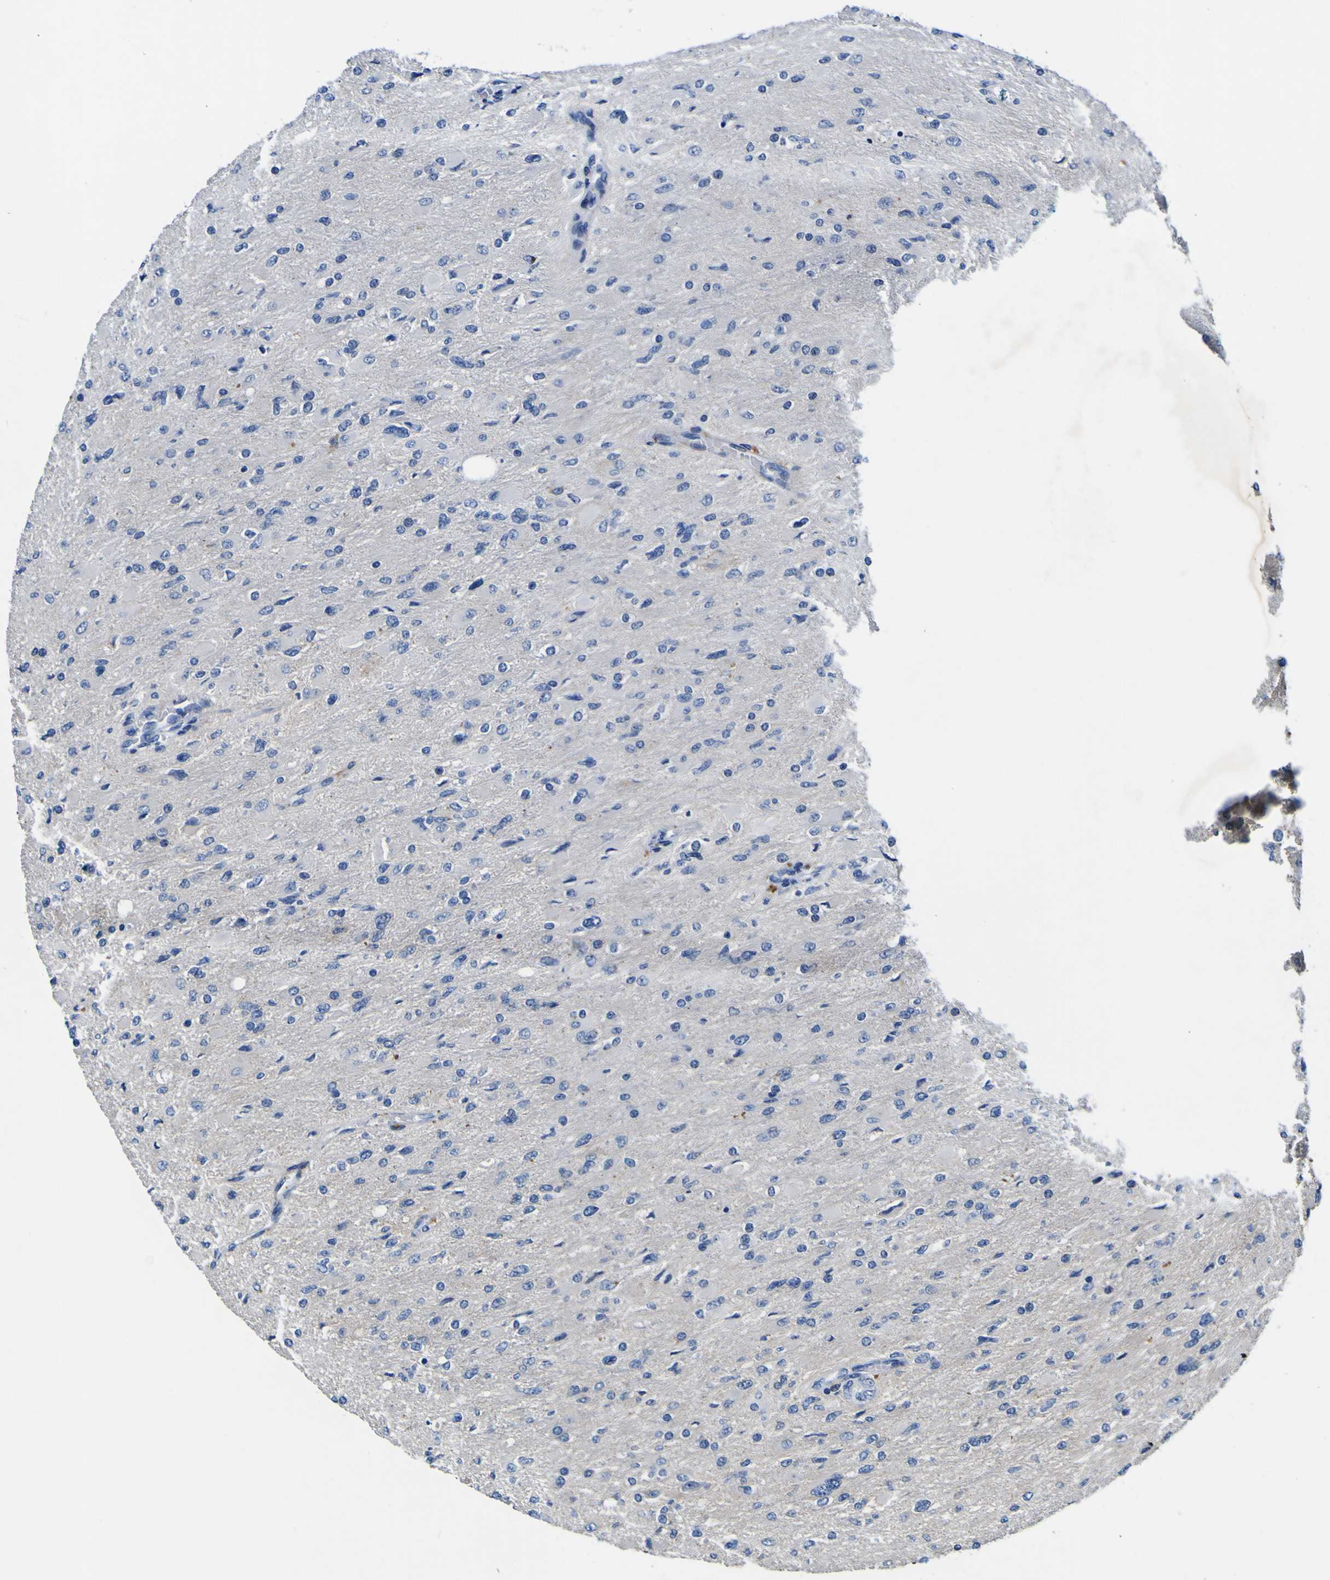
{"staining": {"intensity": "negative", "quantity": "none", "location": "none"}, "tissue": "glioma", "cell_type": "Tumor cells", "image_type": "cancer", "snomed": [{"axis": "morphology", "description": "Glioma, malignant, High grade"}, {"axis": "topography", "description": "Cerebral cortex"}], "caption": "High magnification brightfield microscopy of malignant glioma (high-grade) stained with DAB (brown) and counterstained with hematoxylin (blue): tumor cells show no significant positivity.", "gene": "AGAP3", "patient": {"sex": "female", "age": 36}}